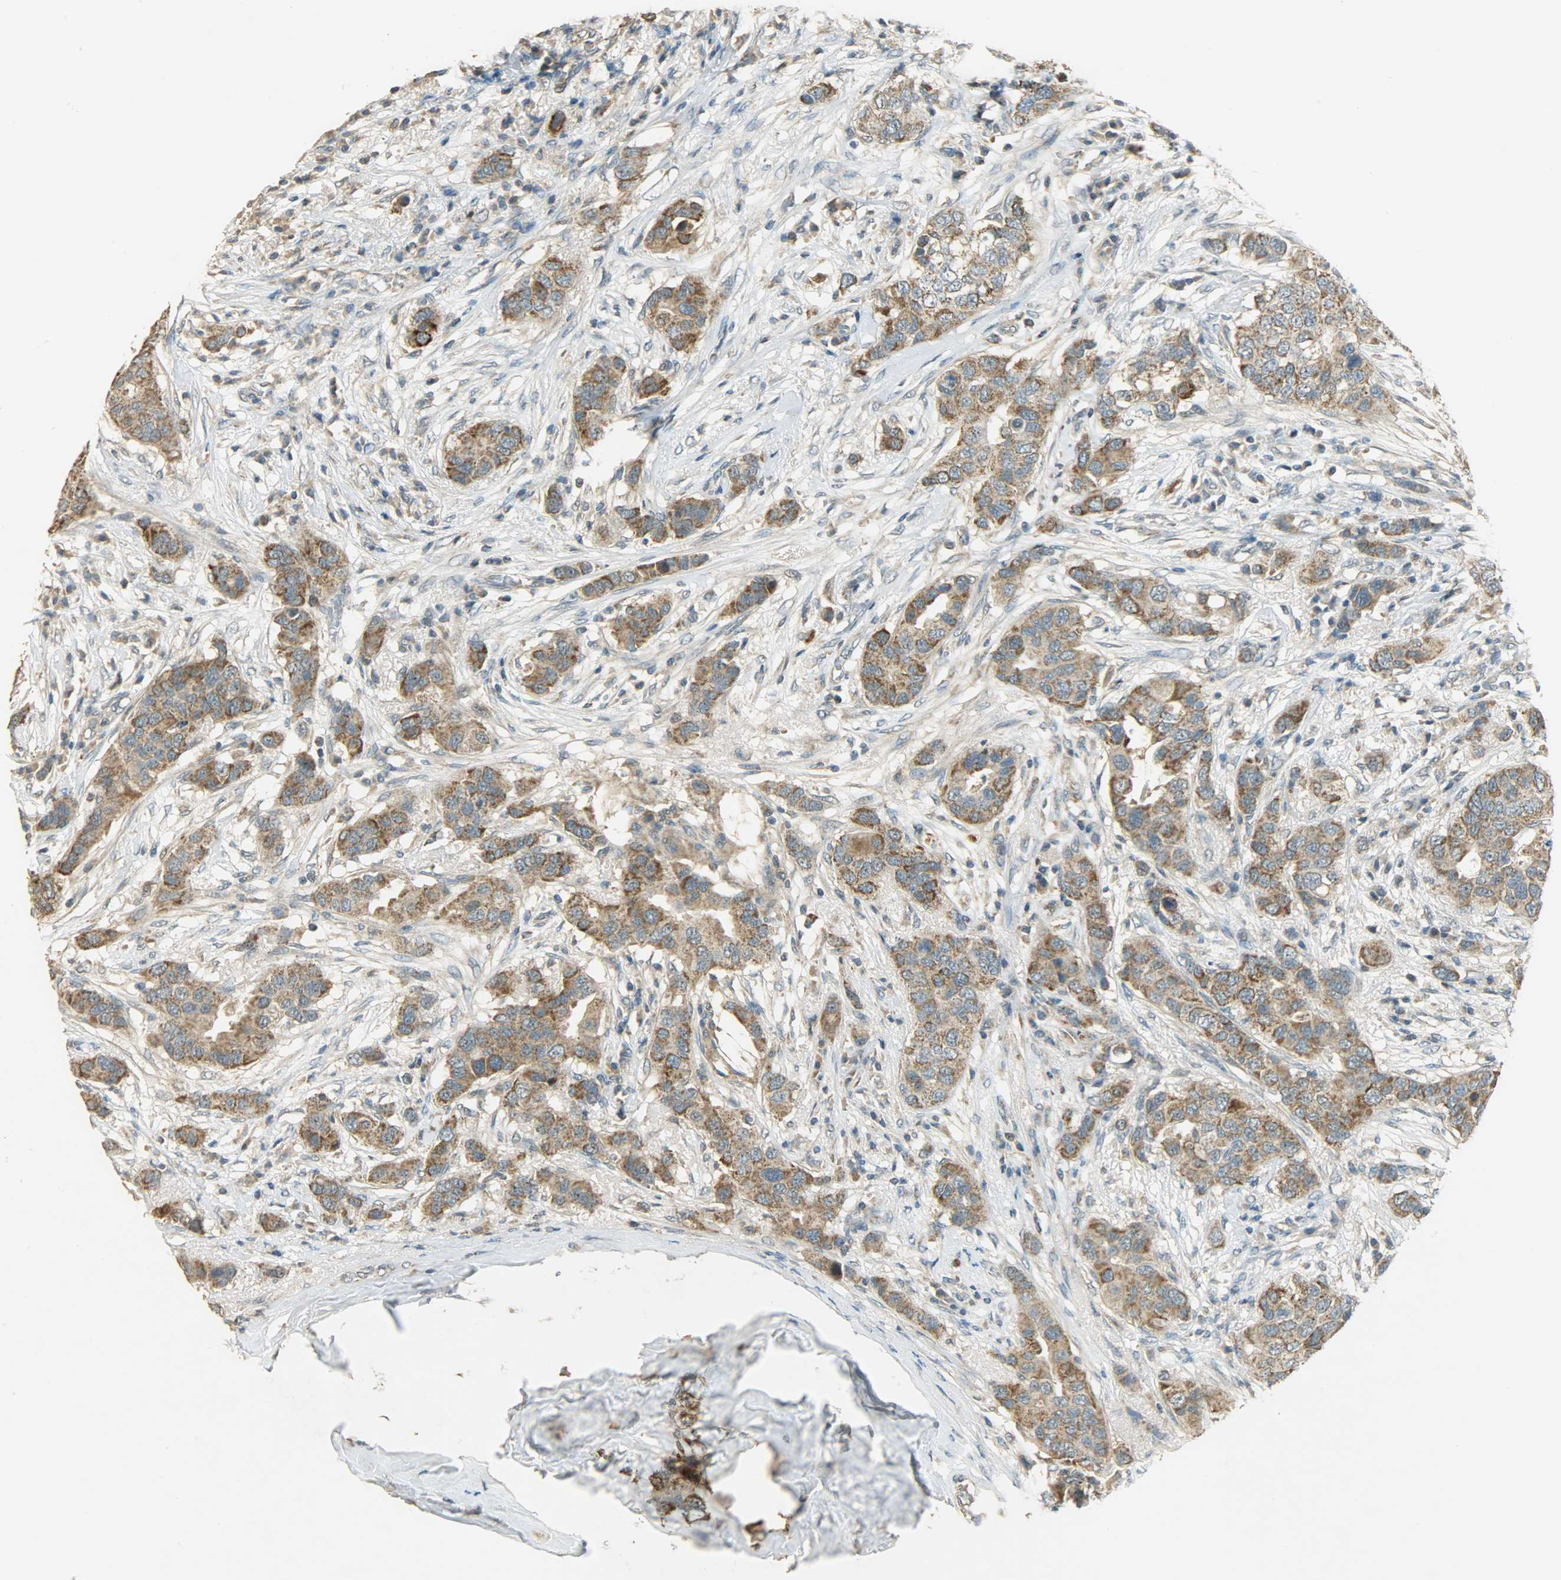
{"staining": {"intensity": "moderate", "quantity": ">75%", "location": "cytoplasmic/membranous"}, "tissue": "breast cancer", "cell_type": "Tumor cells", "image_type": "cancer", "snomed": [{"axis": "morphology", "description": "Duct carcinoma"}, {"axis": "topography", "description": "Breast"}], "caption": "Breast intraductal carcinoma was stained to show a protein in brown. There is medium levels of moderate cytoplasmic/membranous expression in about >75% of tumor cells.", "gene": "HDHD5", "patient": {"sex": "female", "age": 50}}